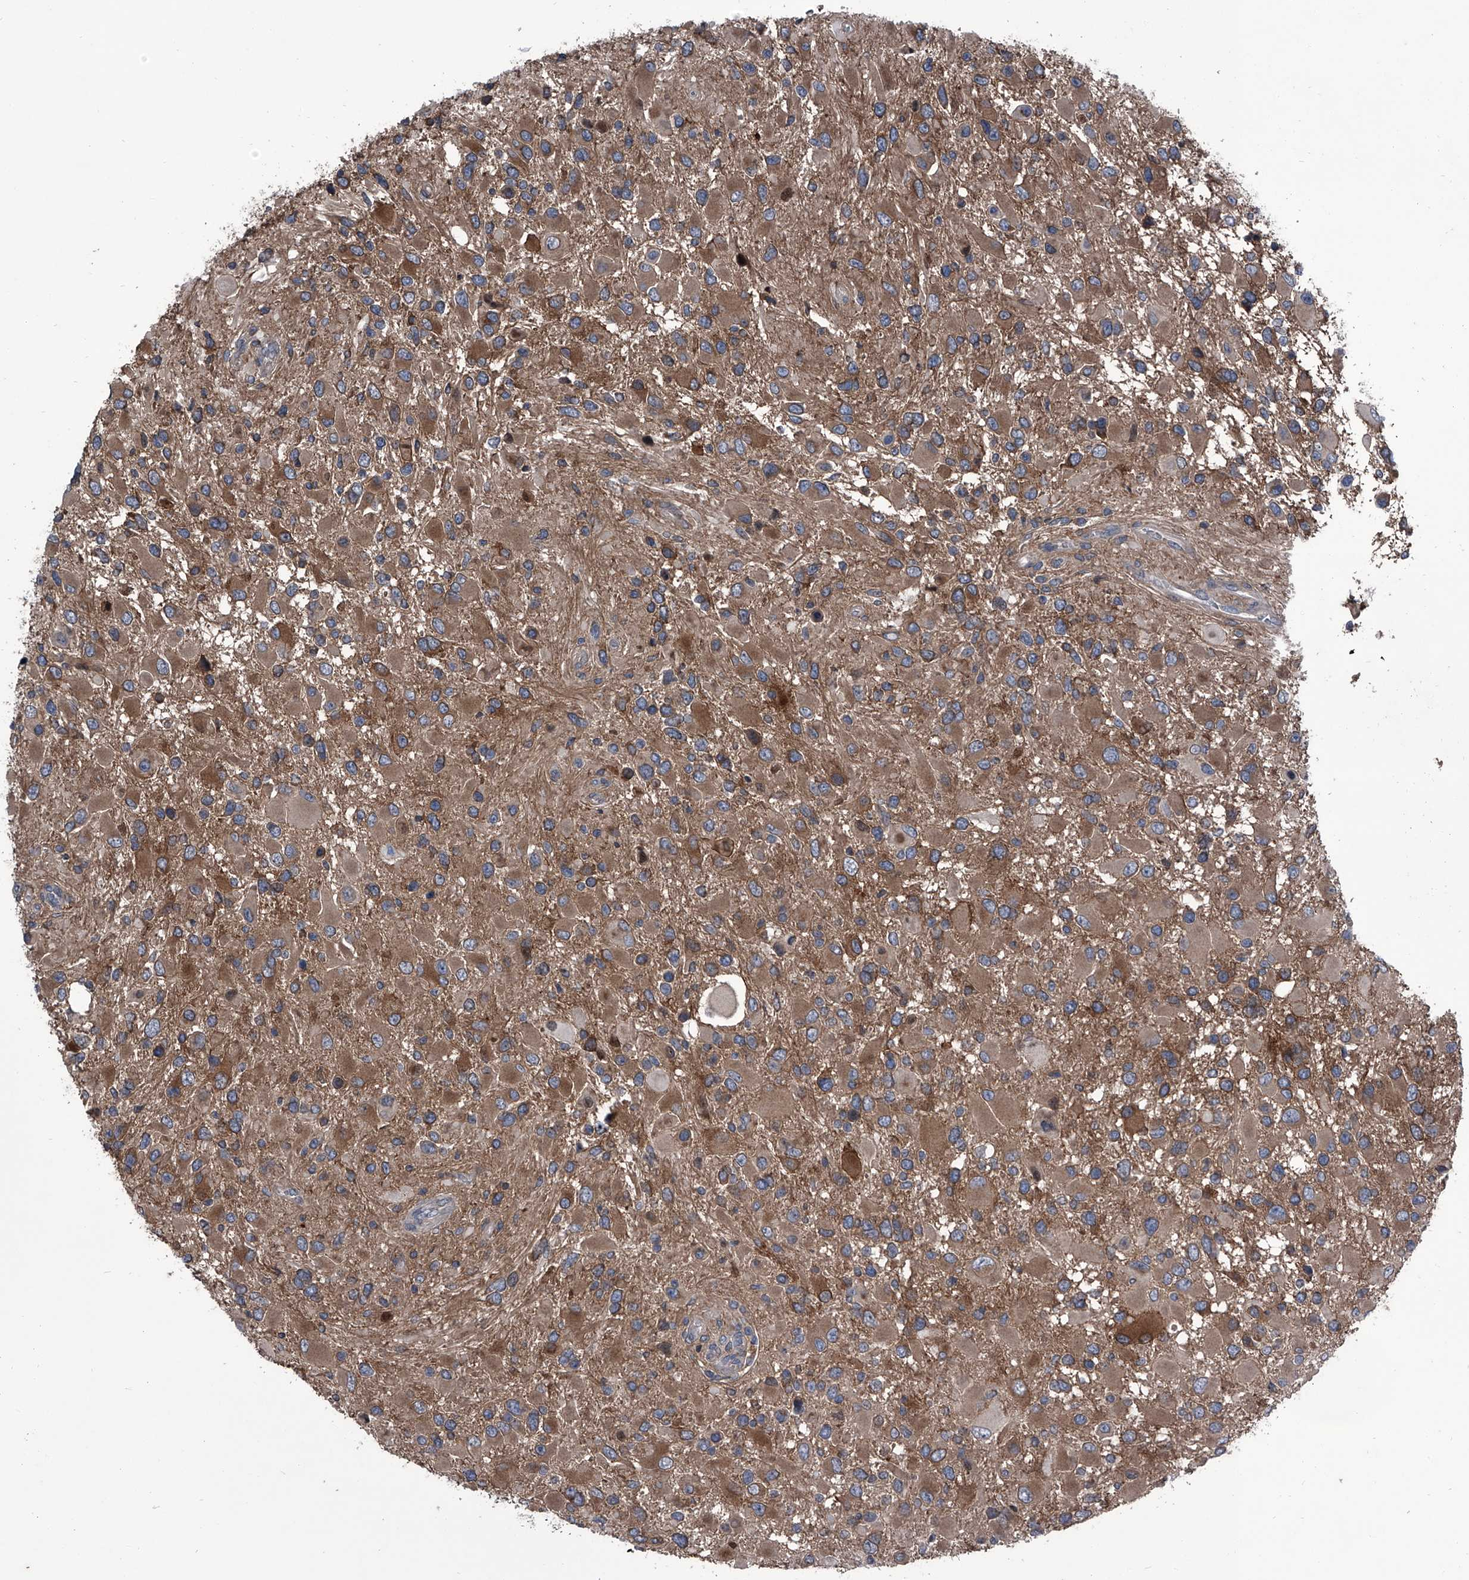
{"staining": {"intensity": "moderate", "quantity": "25%-75%", "location": "cytoplasmic/membranous"}, "tissue": "glioma", "cell_type": "Tumor cells", "image_type": "cancer", "snomed": [{"axis": "morphology", "description": "Glioma, malignant, High grade"}, {"axis": "topography", "description": "Brain"}], "caption": "Glioma was stained to show a protein in brown. There is medium levels of moderate cytoplasmic/membranous staining in about 25%-75% of tumor cells. Using DAB (3,3'-diaminobenzidine) (brown) and hematoxylin (blue) stains, captured at high magnification using brightfield microscopy.", "gene": "PIP5K1A", "patient": {"sex": "male", "age": 53}}